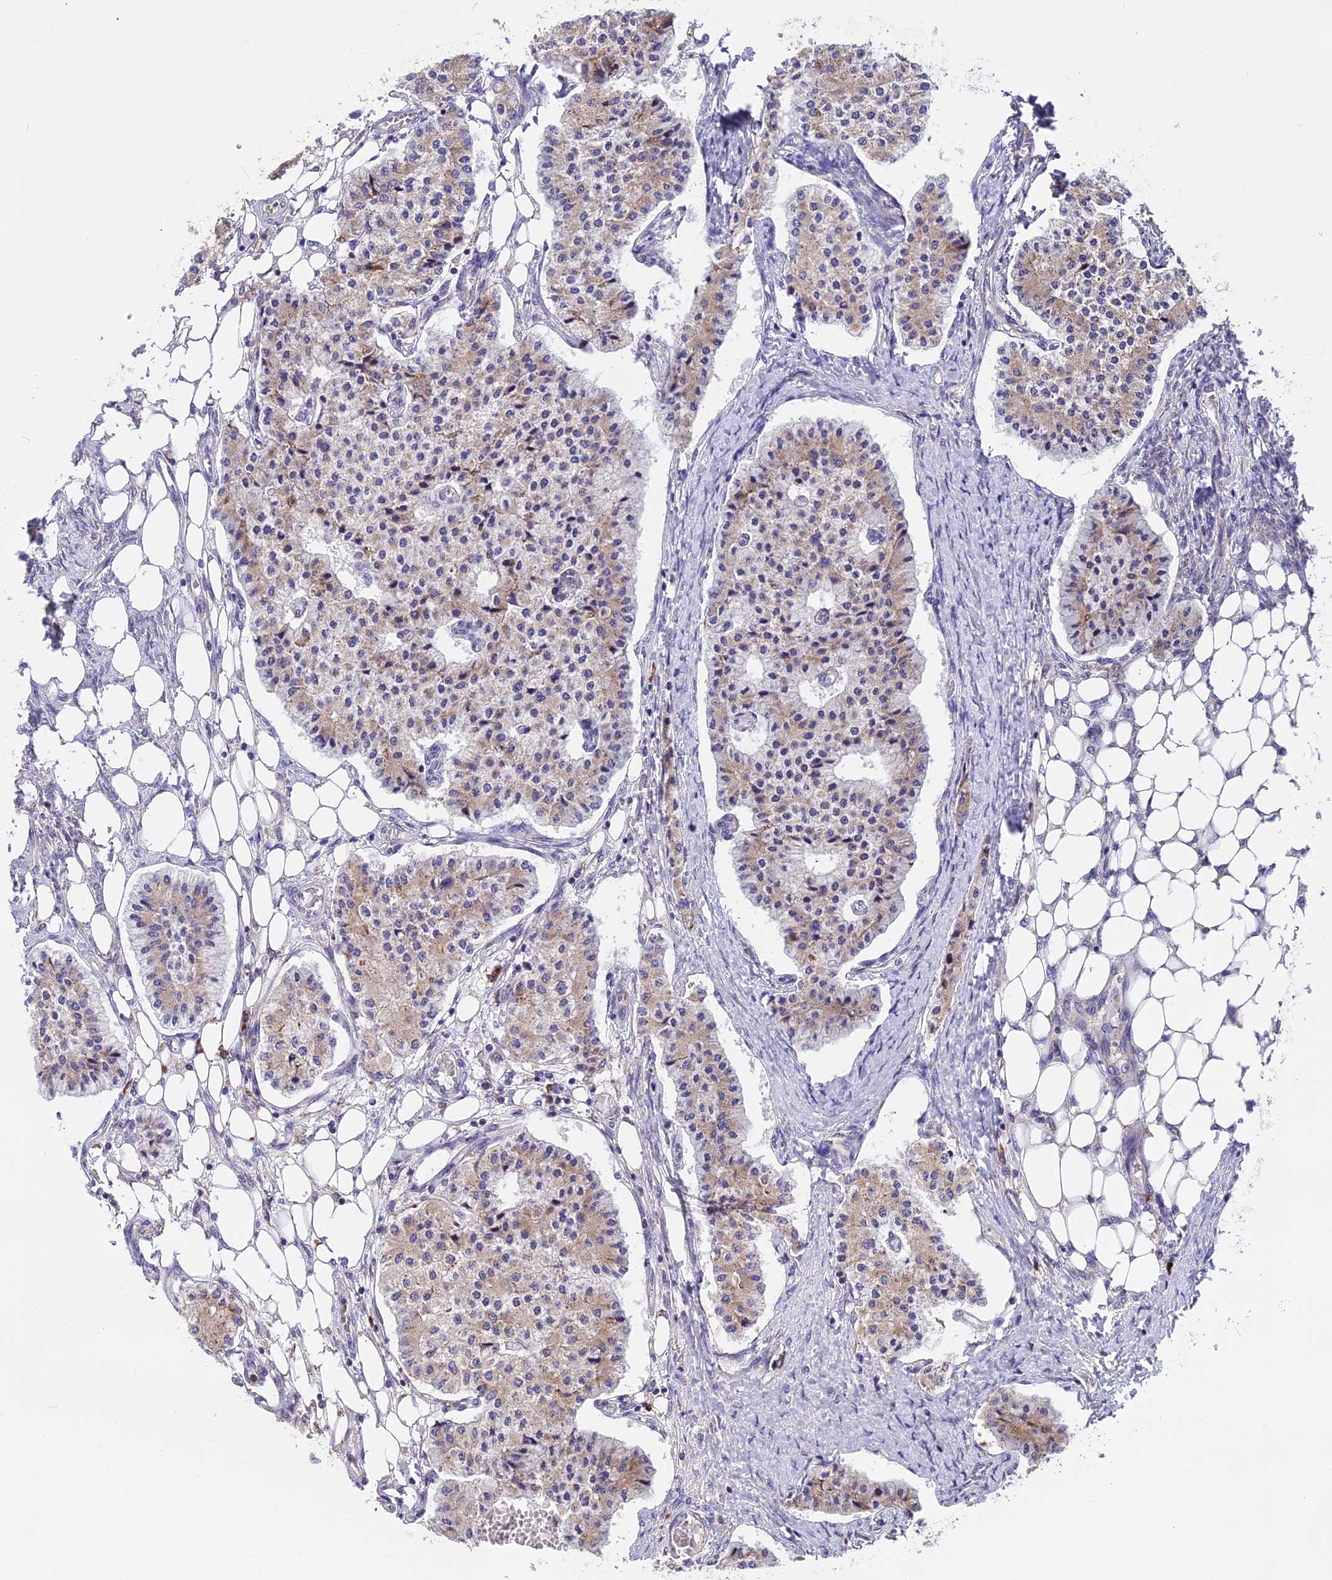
{"staining": {"intensity": "weak", "quantity": "25%-75%", "location": "cytoplasmic/membranous"}, "tissue": "carcinoid", "cell_type": "Tumor cells", "image_type": "cancer", "snomed": [{"axis": "morphology", "description": "Carcinoid, malignant, NOS"}, {"axis": "topography", "description": "Colon"}], "caption": "Protein staining of carcinoid tissue demonstrates weak cytoplasmic/membranous staining in approximately 25%-75% of tumor cells.", "gene": "GNPTAB", "patient": {"sex": "female", "age": 52}}